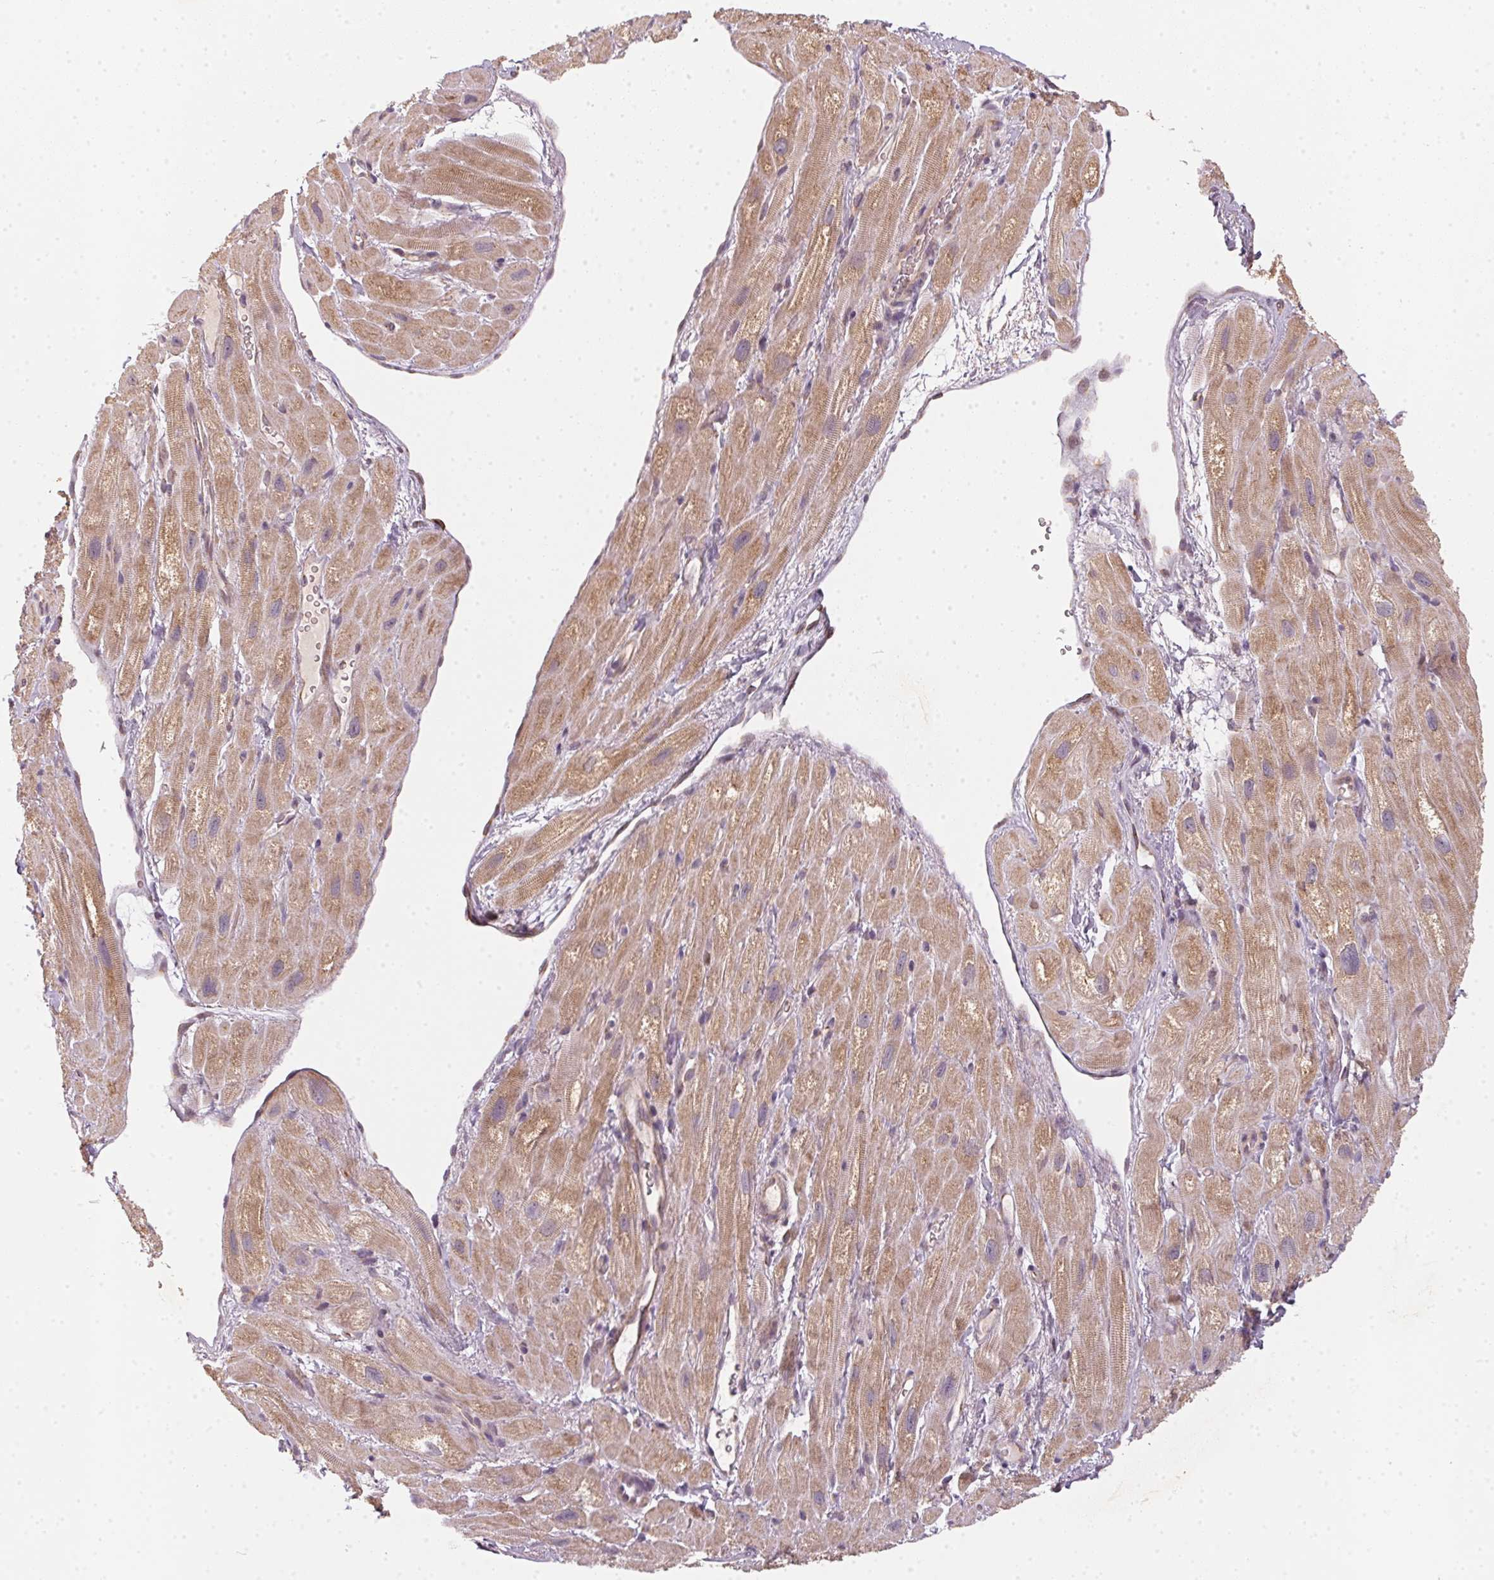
{"staining": {"intensity": "moderate", "quantity": ">75%", "location": "cytoplasmic/membranous"}, "tissue": "heart muscle", "cell_type": "Cardiomyocytes", "image_type": "normal", "snomed": [{"axis": "morphology", "description": "Normal tissue, NOS"}, {"axis": "topography", "description": "Heart"}], "caption": "Immunohistochemical staining of benign heart muscle reveals moderate cytoplasmic/membranous protein positivity in about >75% of cardiomyocytes. The protein of interest is shown in brown color, while the nuclei are stained blue.", "gene": "MATCAP1", "patient": {"sex": "female", "age": 62}}